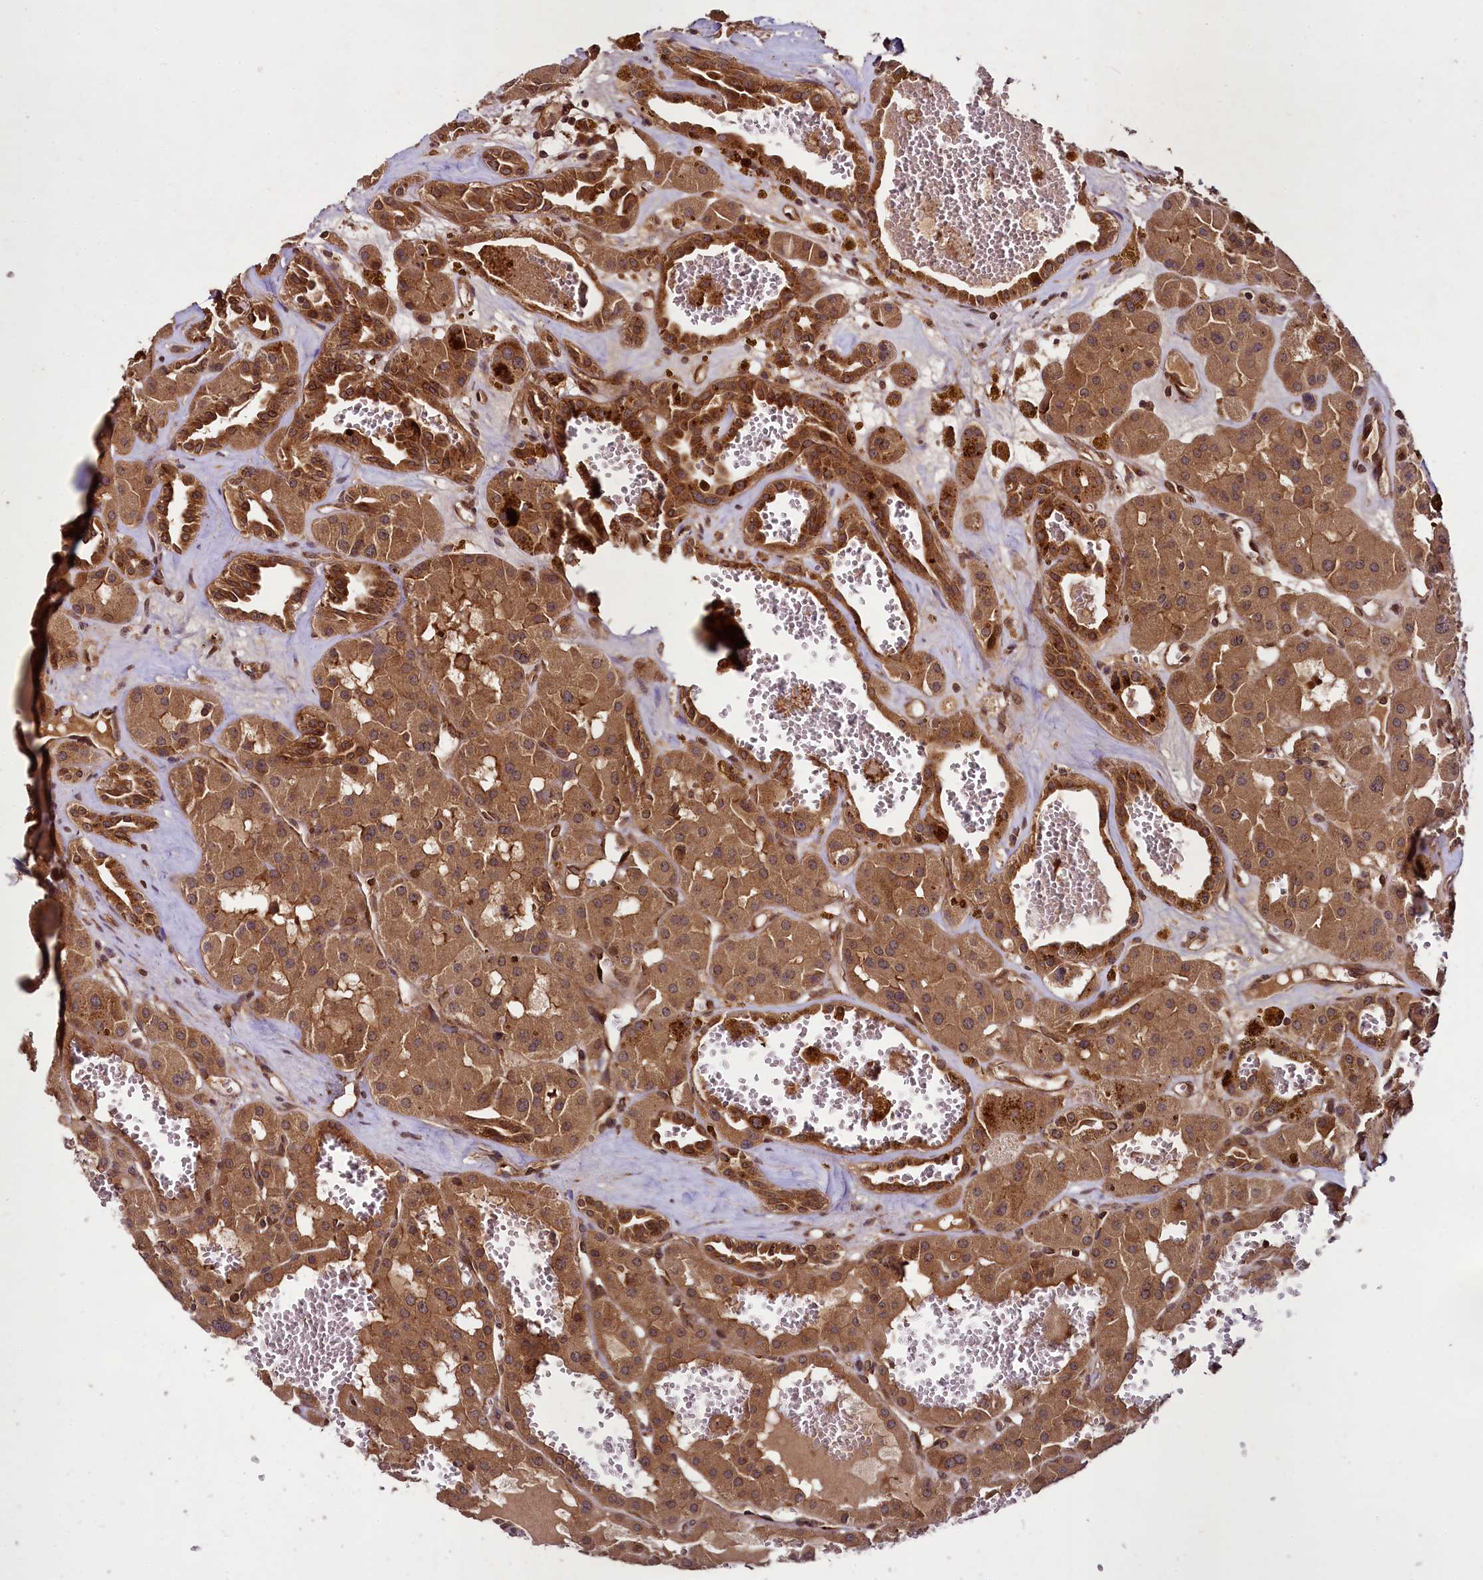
{"staining": {"intensity": "strong", "quantity": ">75%", "location": "cytoplasmic/membranous"}, "tissue": "renal cancer", "cell_type": "Tumor cells", "image_type": "cancer", "snomed": [{"axis": "morphology", "description": "Carcinoma, NOS"}, {"axis": "topography", "description": "Kidney"}], "caption": "Protein expression analysis of renal cancer exhibits strong cytoplasmic/membranous positivity in approximately >75% of tumor cells.", "gene": "DCP1B", "patient": {"sex": "female", "age": 75}}